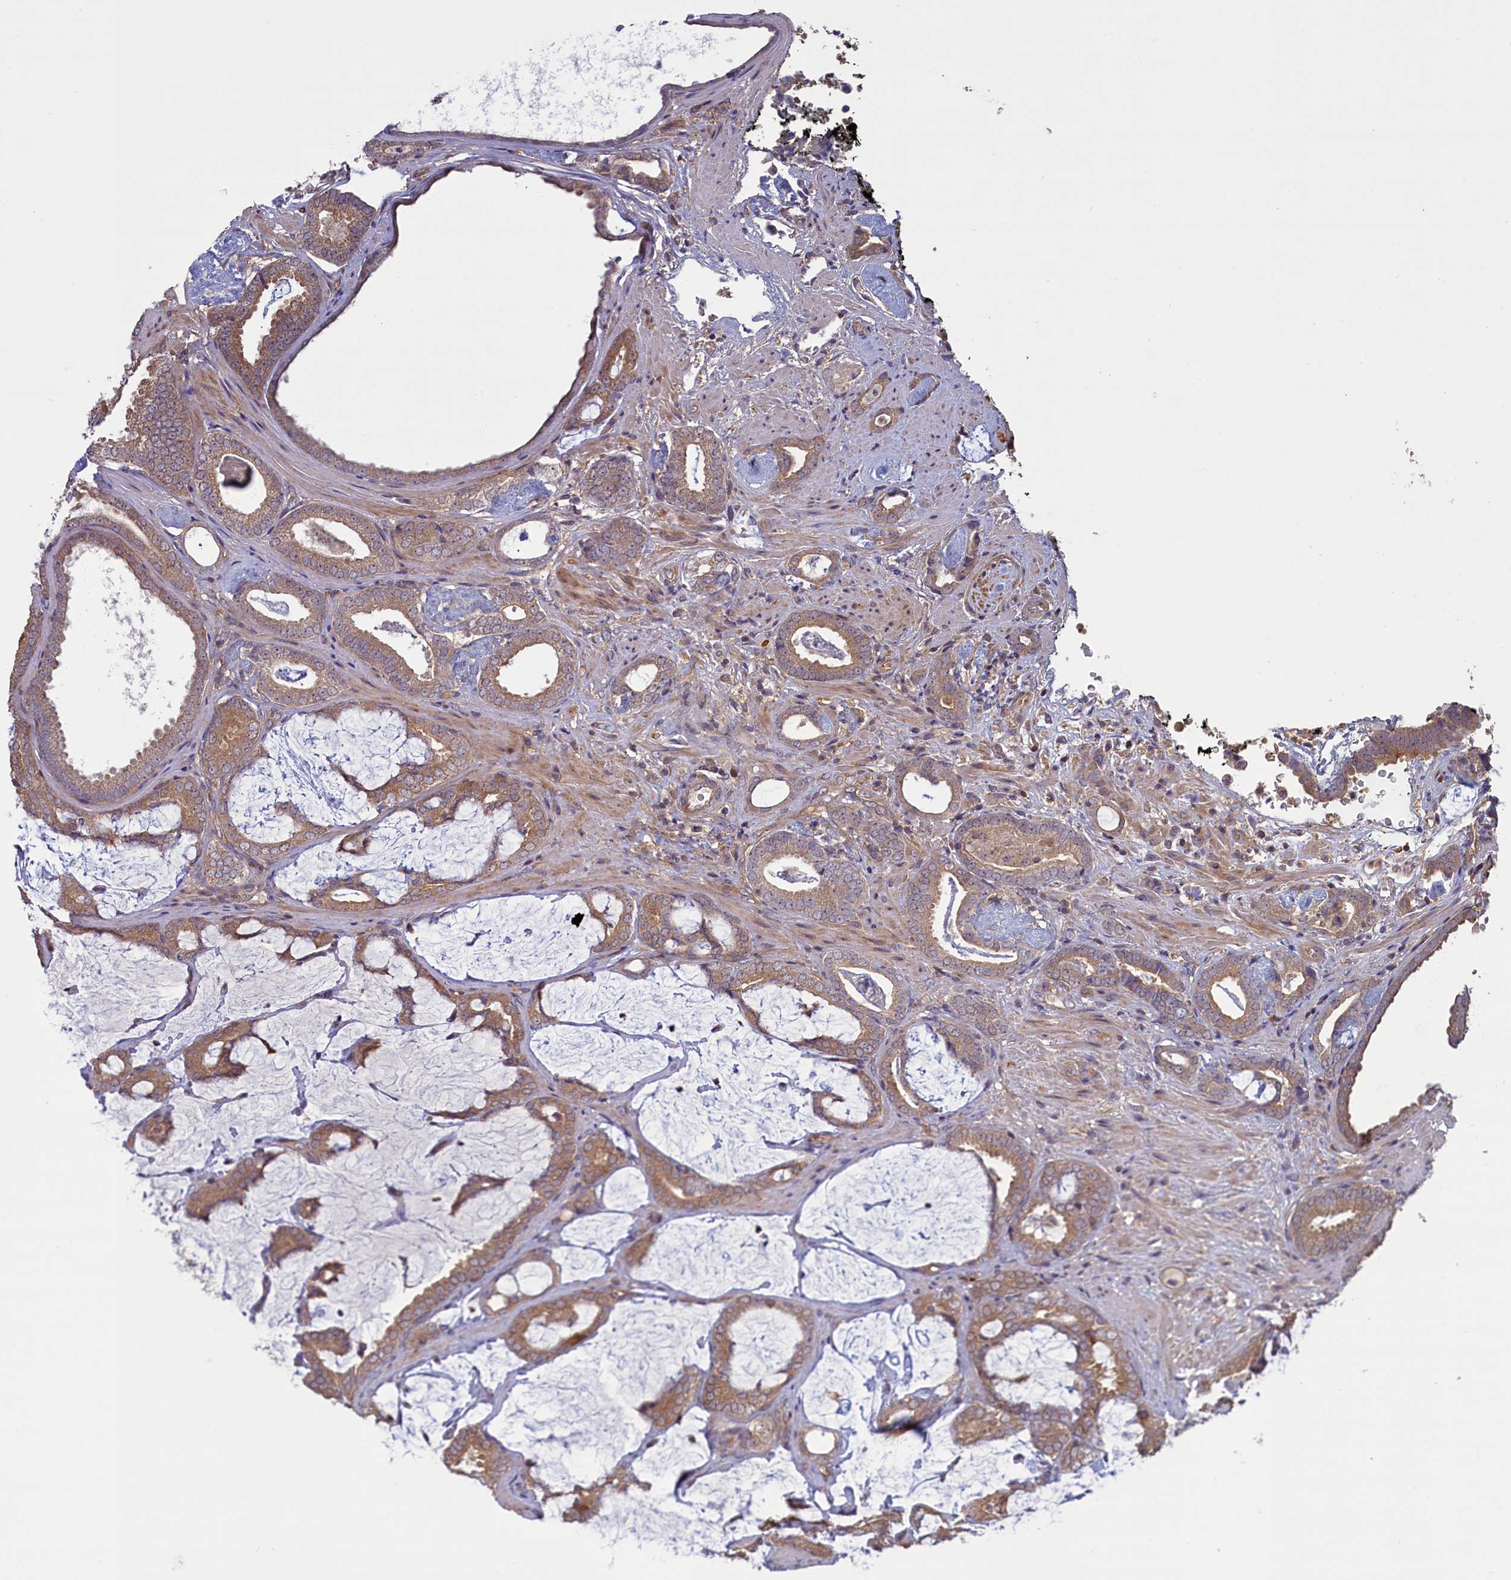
{"staining": {"intensity": "weak", "quantity": ">75%", "location": "cytoplasmic/membranous"}, "tissue": "prostate cancer", "cell_type": "Tumor cells", "image_type": "cancer", "snomed": [{"axis": "morphology", "description": "Adenocarcinoma, Low grade"}, {"axis": "topography", "description": "Prostate"}], "caption": "Immunohistochemistry (IHC) histopathology image of human low-grade adenocarcinoma (prostate) stained for a protein (brown), which shows low levels of weak cytoplasmic/membranous staining in about >75% of tumor cells.", "gene": "CIAO2B", "patient": {"sex": "male", "age": 71}}